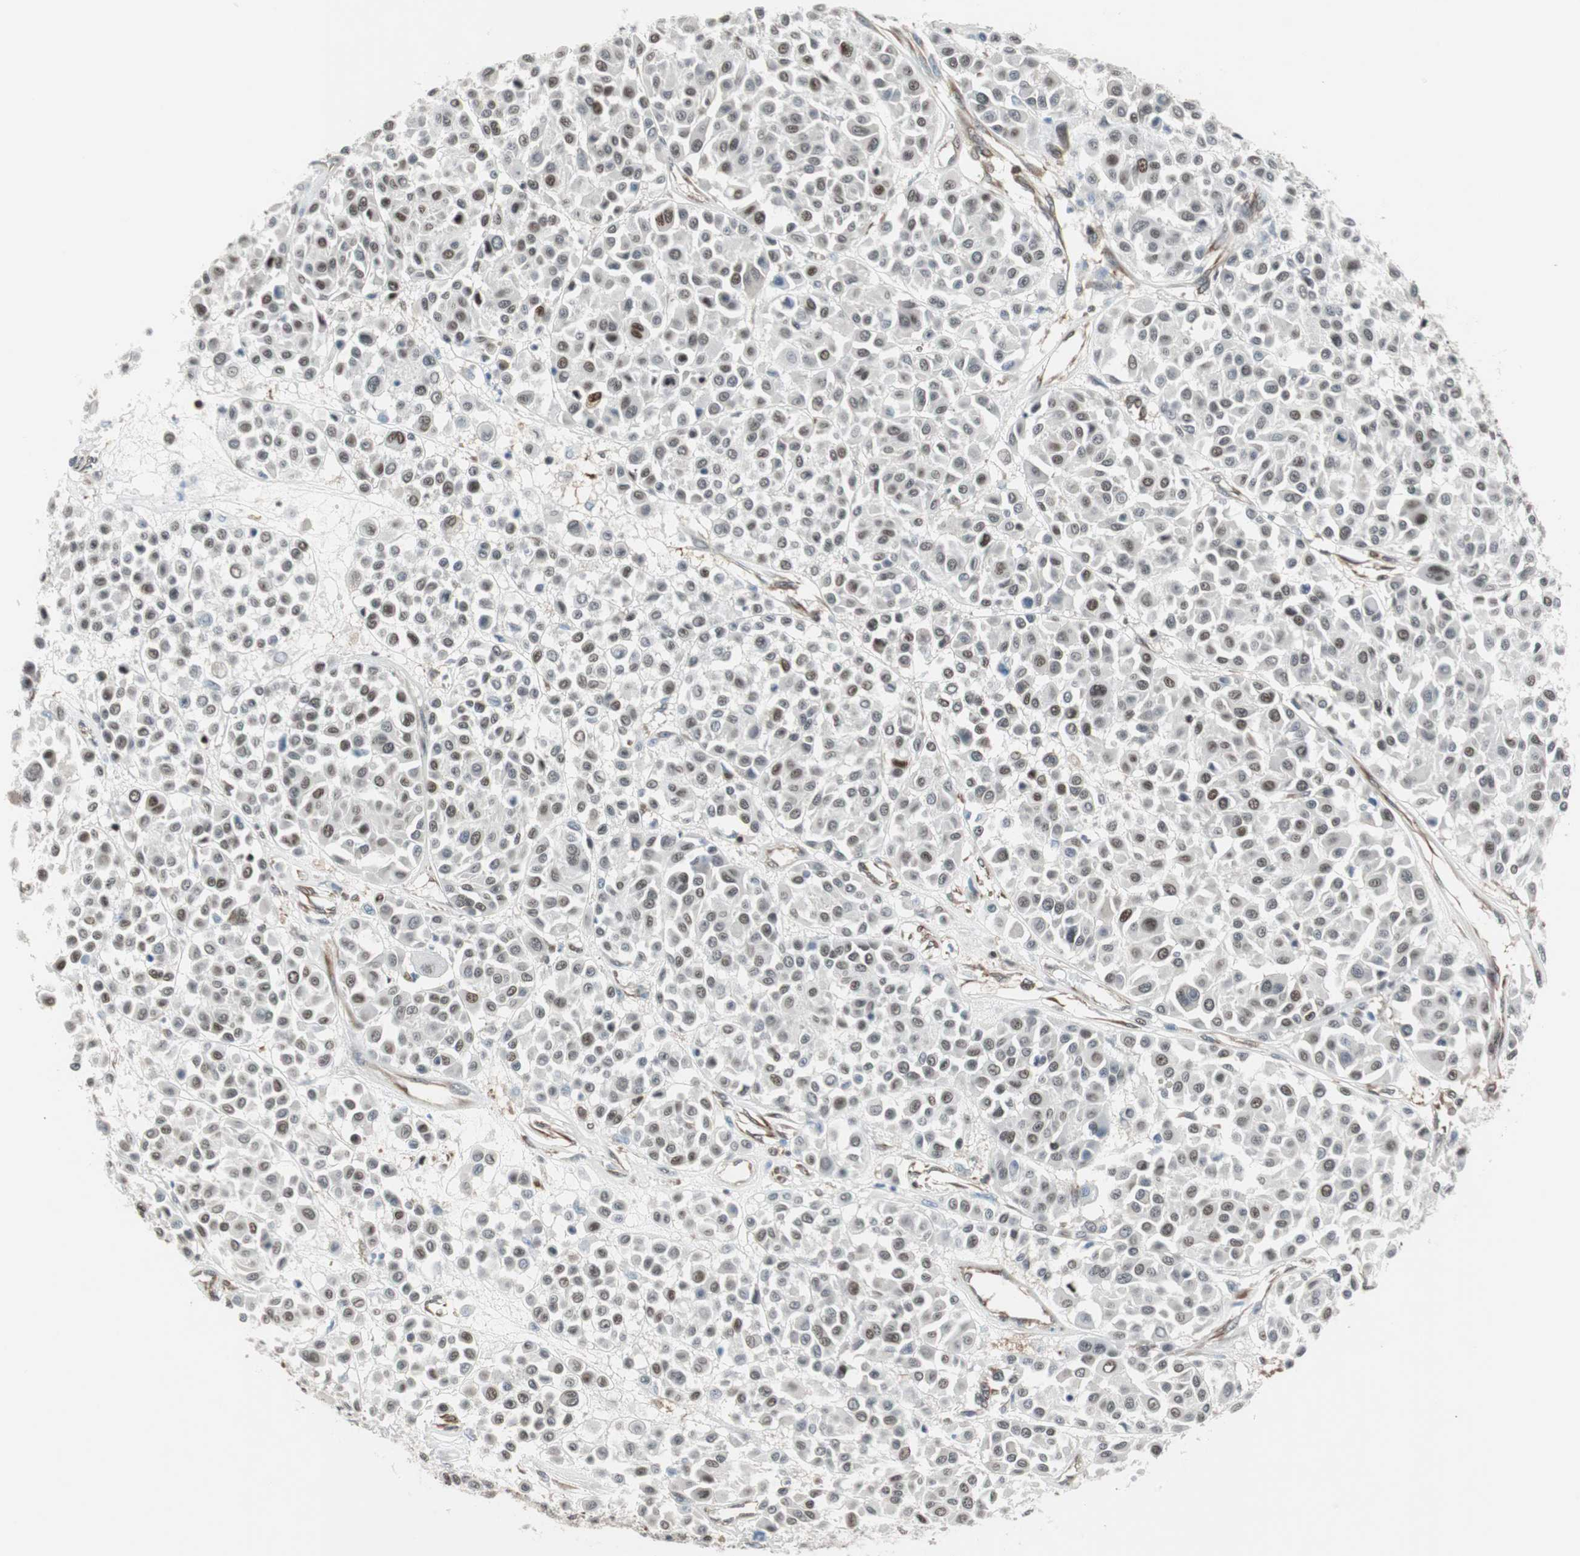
{"staining": {"intensity": "moderate", "quantity": "<25%", "location": "nuclear"}, "tissue": "melanoma", "cell_type": "Tumor cells", "image_type": "cancer", "snomed": [{"axis": "morphology", "description": "Malignant melanoma, Metastatic site"}, {"axis": "topography", "description": "Soft tissue"}], "caption": "Immunohistochemical staining of melanoma demonstrates low levels of moderate nuclear protein expression in about <25% of tumor cells. (DAB = brown stain, brightfield microscopy at high magnification).", "gene": "ZNF512B", "patient": {"sex": "male", "age": 41}}